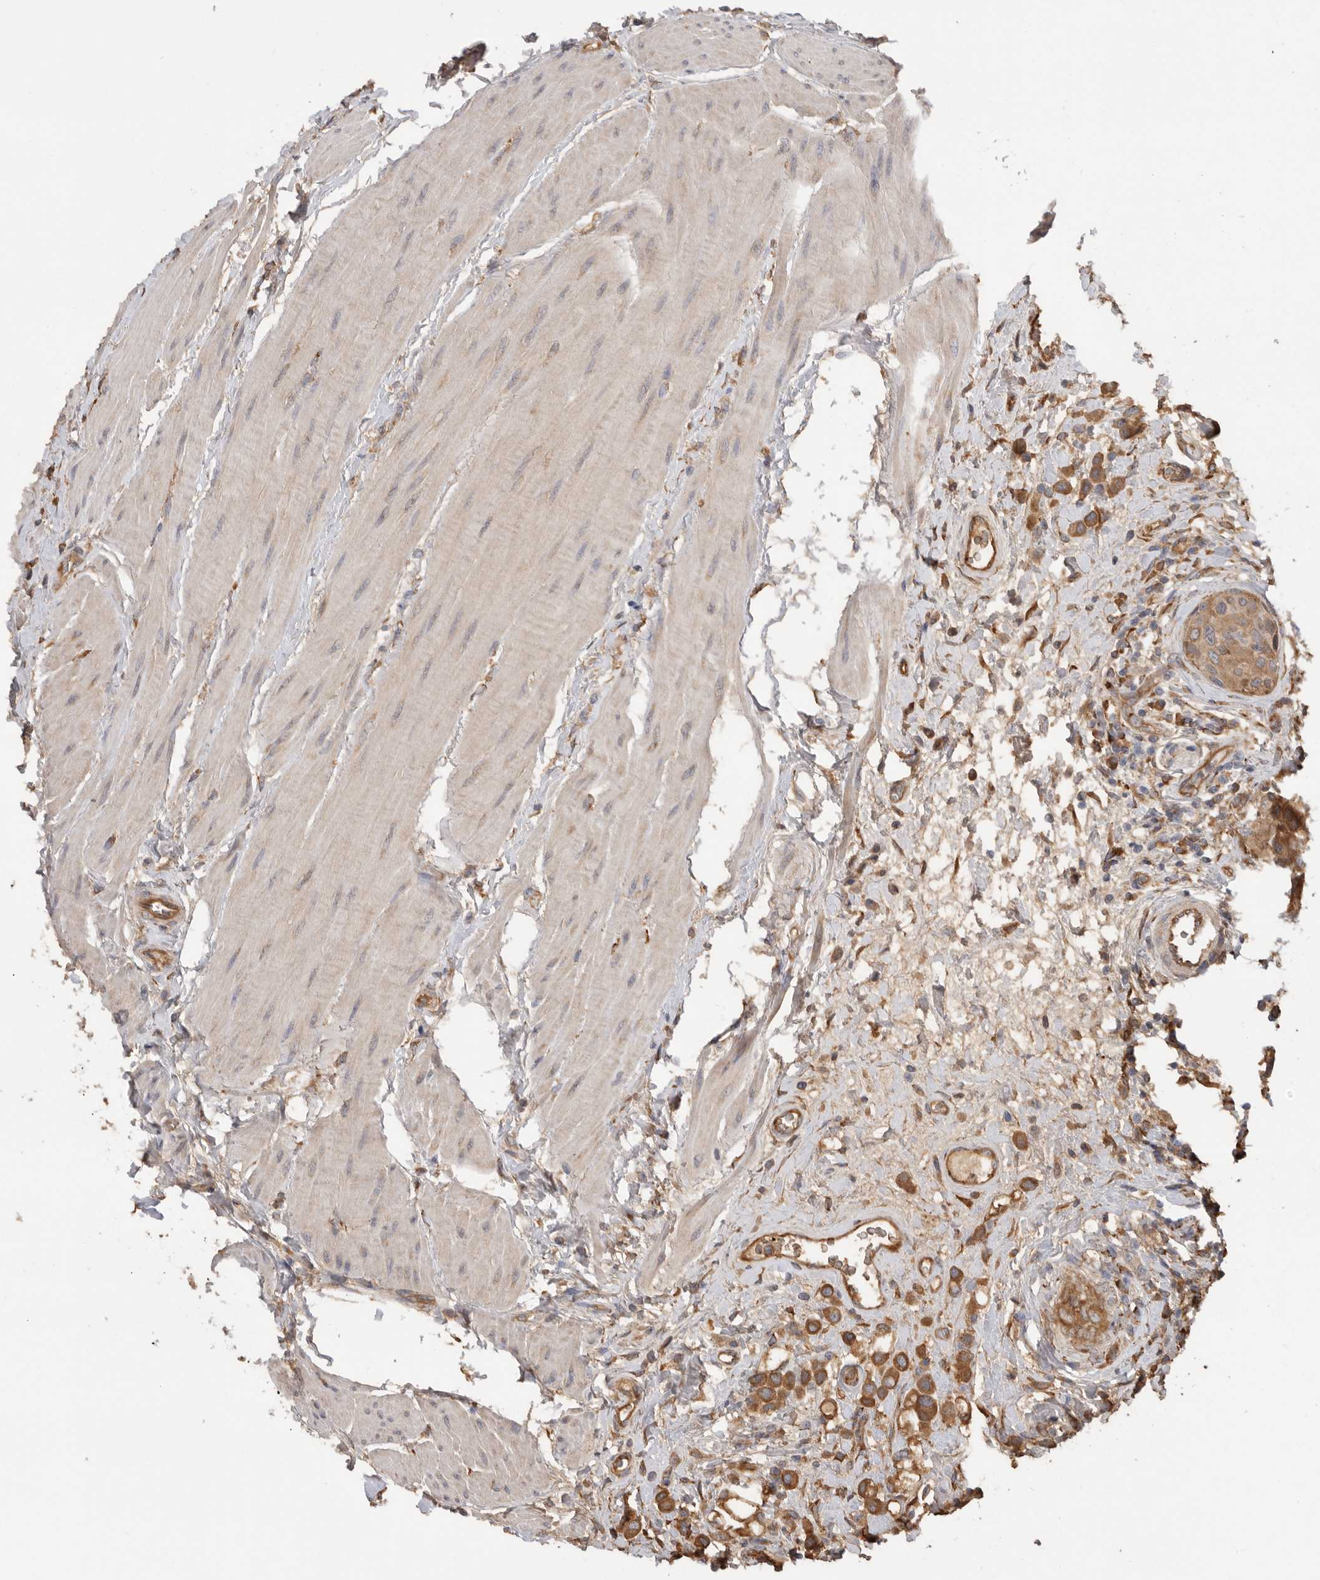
{"staining": {"intensity": "moderate", "quantity": ">75%", "location": "cytoplasmic/membranous"}, "tissue": "urothelial cancer", "cell_type": "Tumor cells", "image_type": "cancer", "snomed": [{"axis": "morphology", "description": "Urothelial carcinoma, High grade"}, {"axis": "topography", "description": "Urinary bladder"}], "caption": "The immunohistochemical stain shows moderate cytoplasmic/membranous staining in tumor cells of urothelial carcinoma (high-grade) tissue. Ihc stains the protein in brown and the nuclei are stained blue.", "gene": "CDC42BPB", "patient": {"sex": "male", "age": 50}}